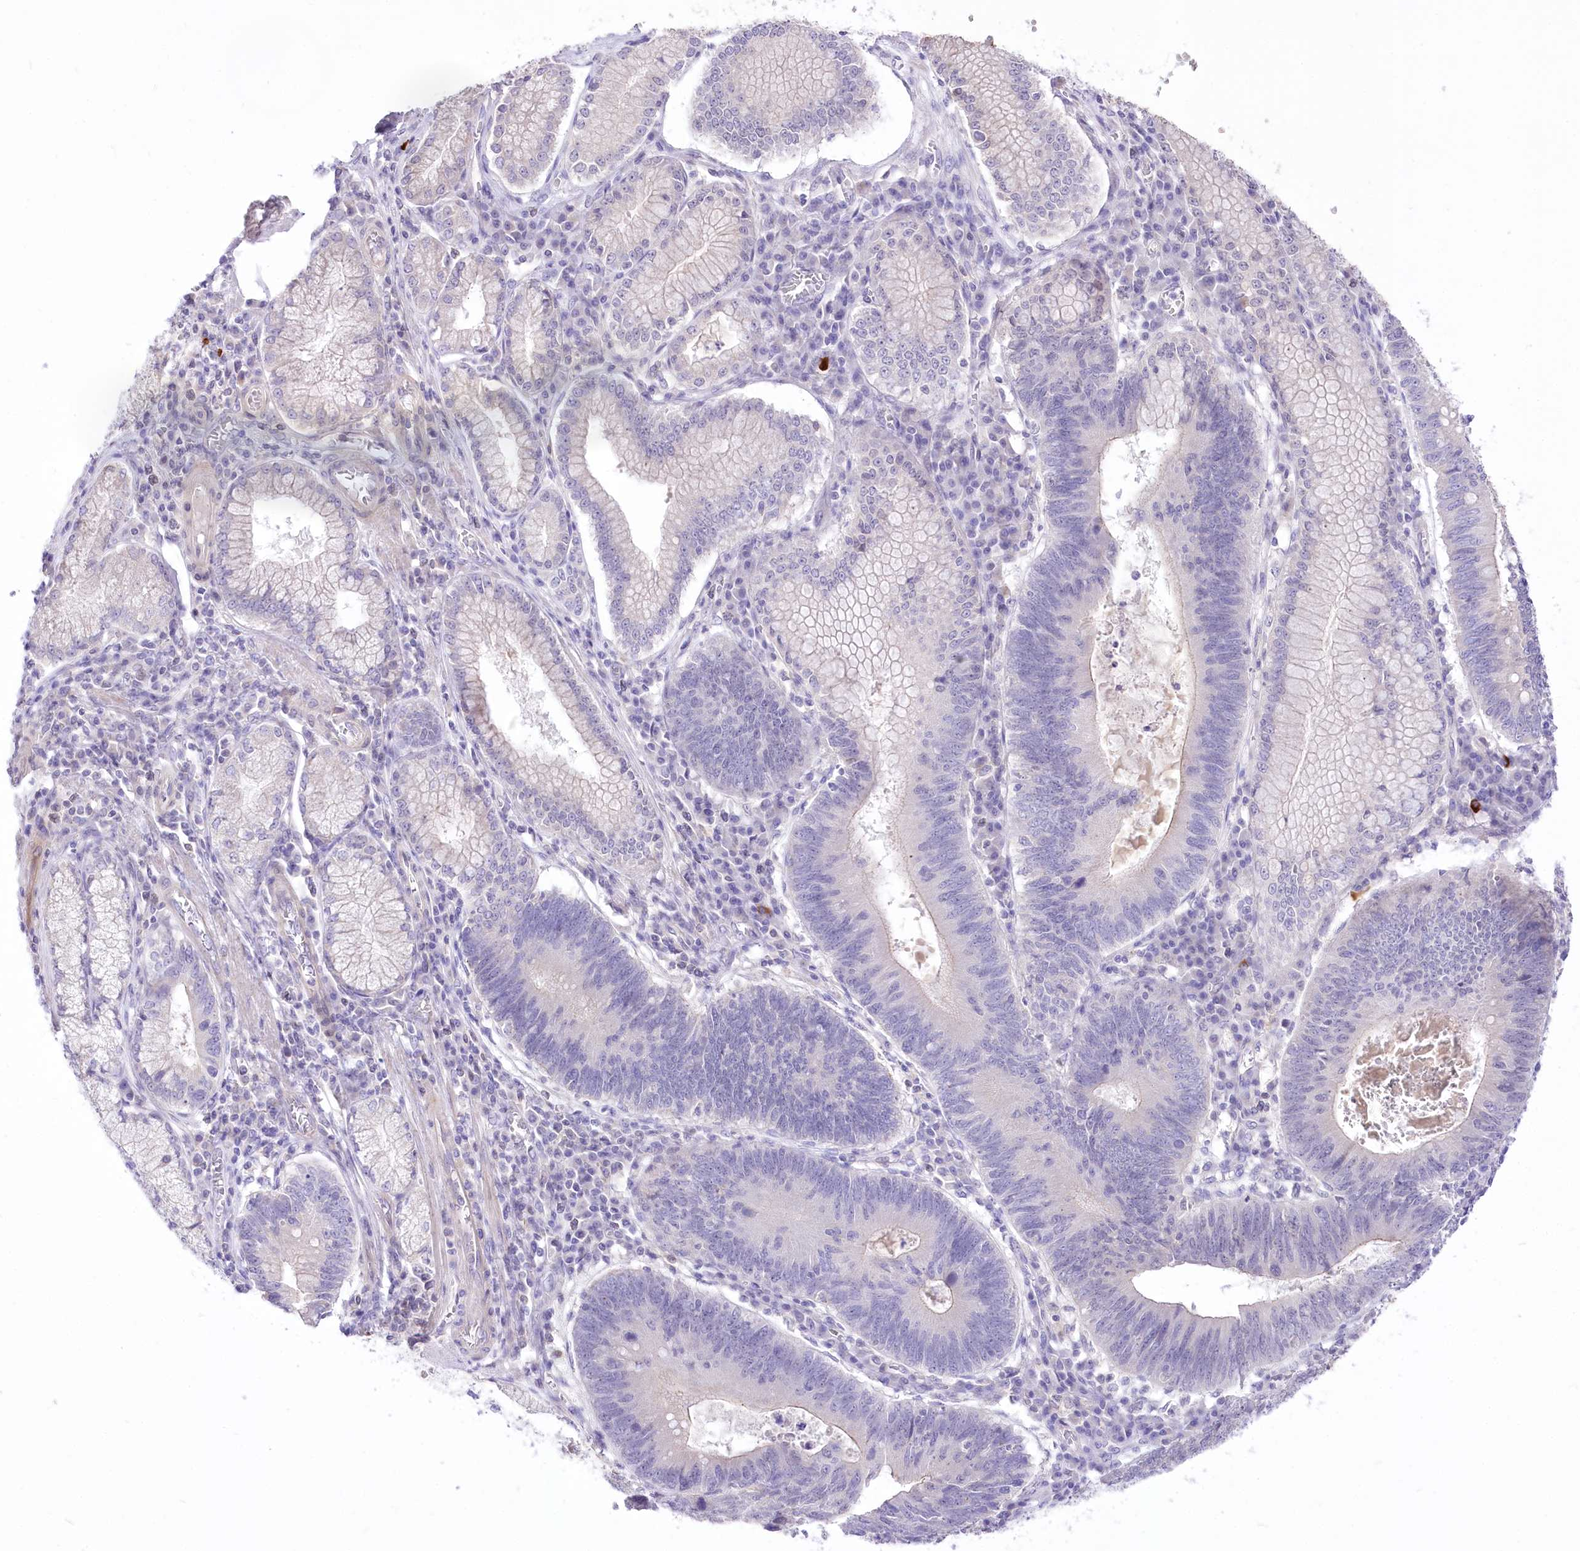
{"staining": {"intensity": "negative", "quantity": "none", "location": "none"}, "tissue": "stomach cancer", "cell_type": "Tumor cells", "image_type": "cancer", "snomed": [{"axis": "morphology", "description": "Adenocarcinoma, NOS"}, {"axis": "topography", "description": "Stomach"}], "caption": "The photomicrograph exhibits no significant staining in tumor cells of stomach adenocarcinoma. (Stains: DAB (3,3'-diaminobenzidine) immunohistochemistry with hematoxylin counter stain, Microscopy: brightfield microscopy at high magnification).", "gene": "HELT", "patient": {"sex": "male", "age": 59}}